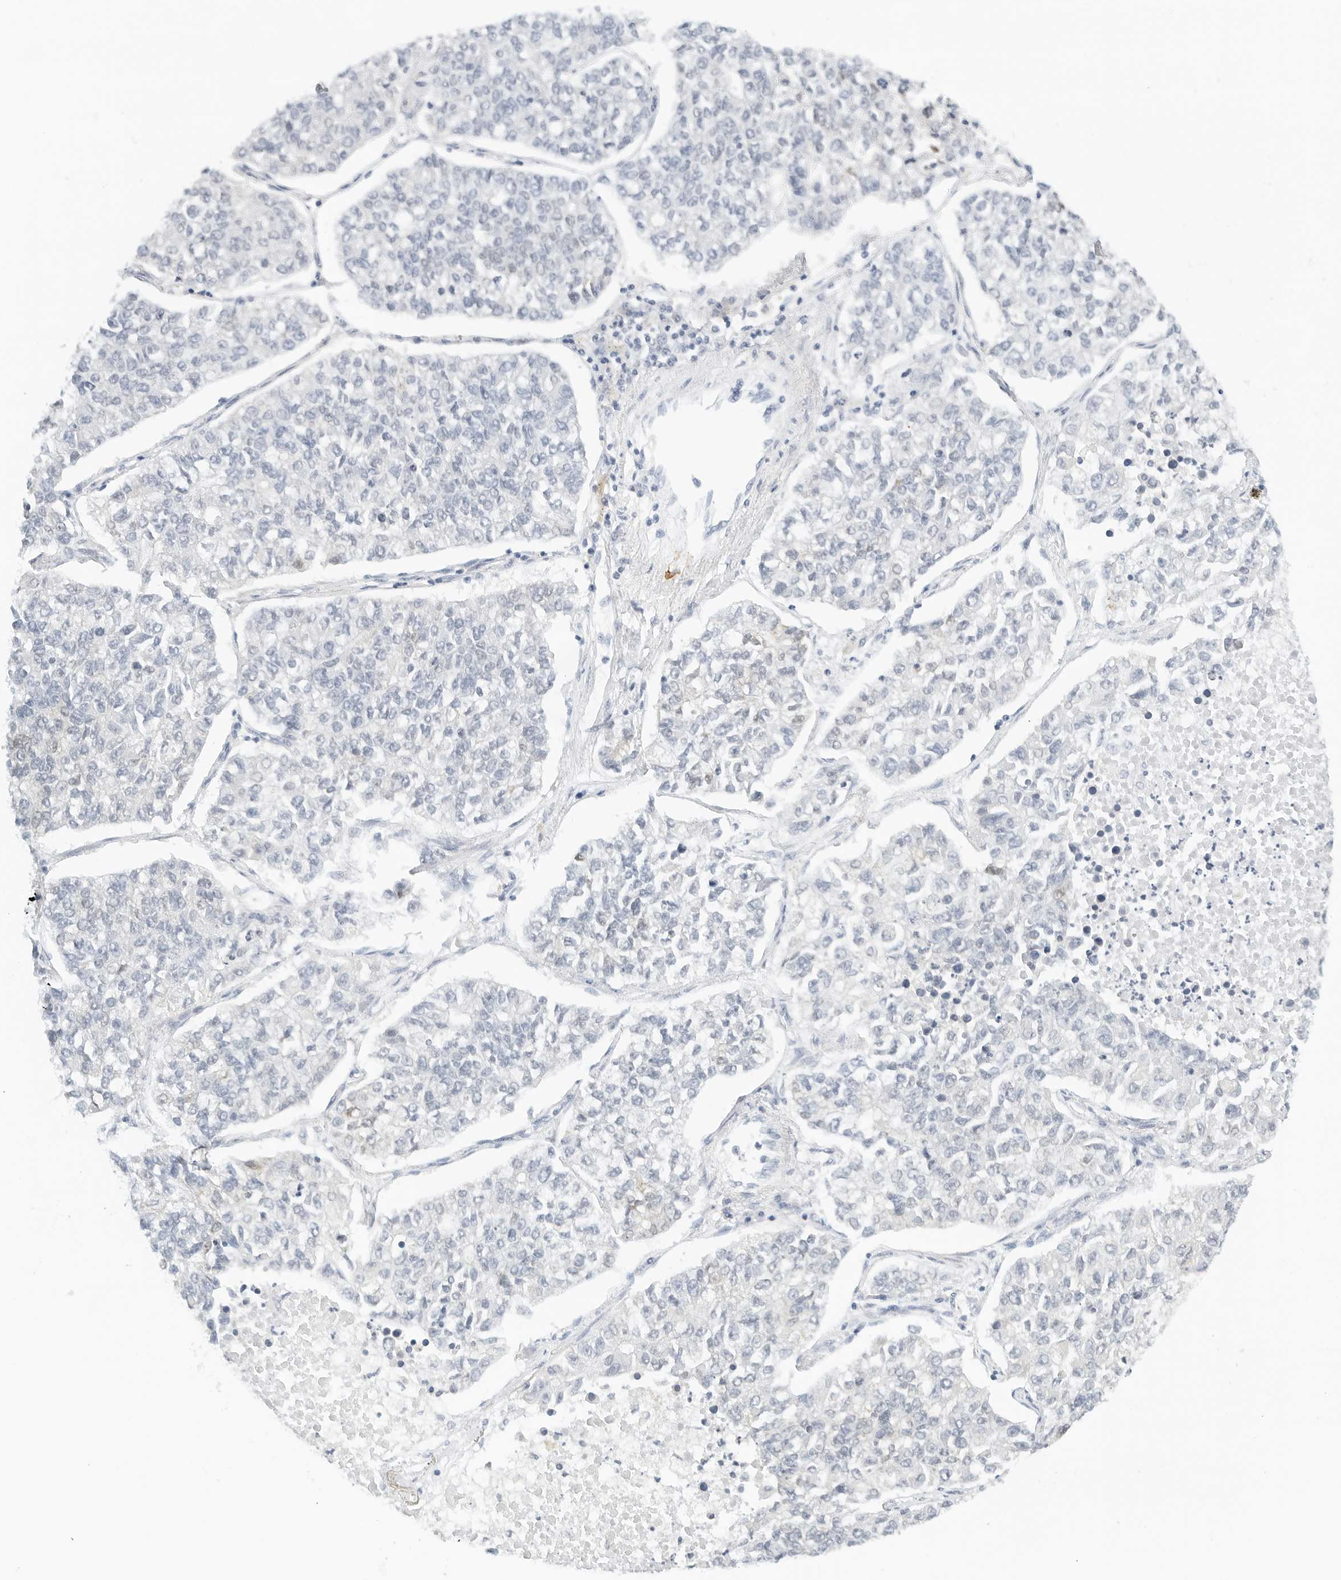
{"staining": {"intensity": "negative", "quantity": "none", "location": "none"}, "tissue": "lung cancer", "cell_type": "Tumor cells", "image_type": "cancer", "snomed": [{"axis": "morphology", "description": "Adenocarcinoma, NOS"}, {"axis": "topography", "description": "Lung"}], "caption": "IHC photomicrograph of human lung cancer (adenocarcinoma) stained for a protein (brown), which exhibits no positivity in tumor cells. (Stains: DAB (3,3'-diaminobenzidine) immunohistochemistry (IHC) with hematoxylin counter stain, Microscopy: brightfield microscopy at high magnification).", "gene": "NEO1", "patient": {"sex": "male", "age": 49}}